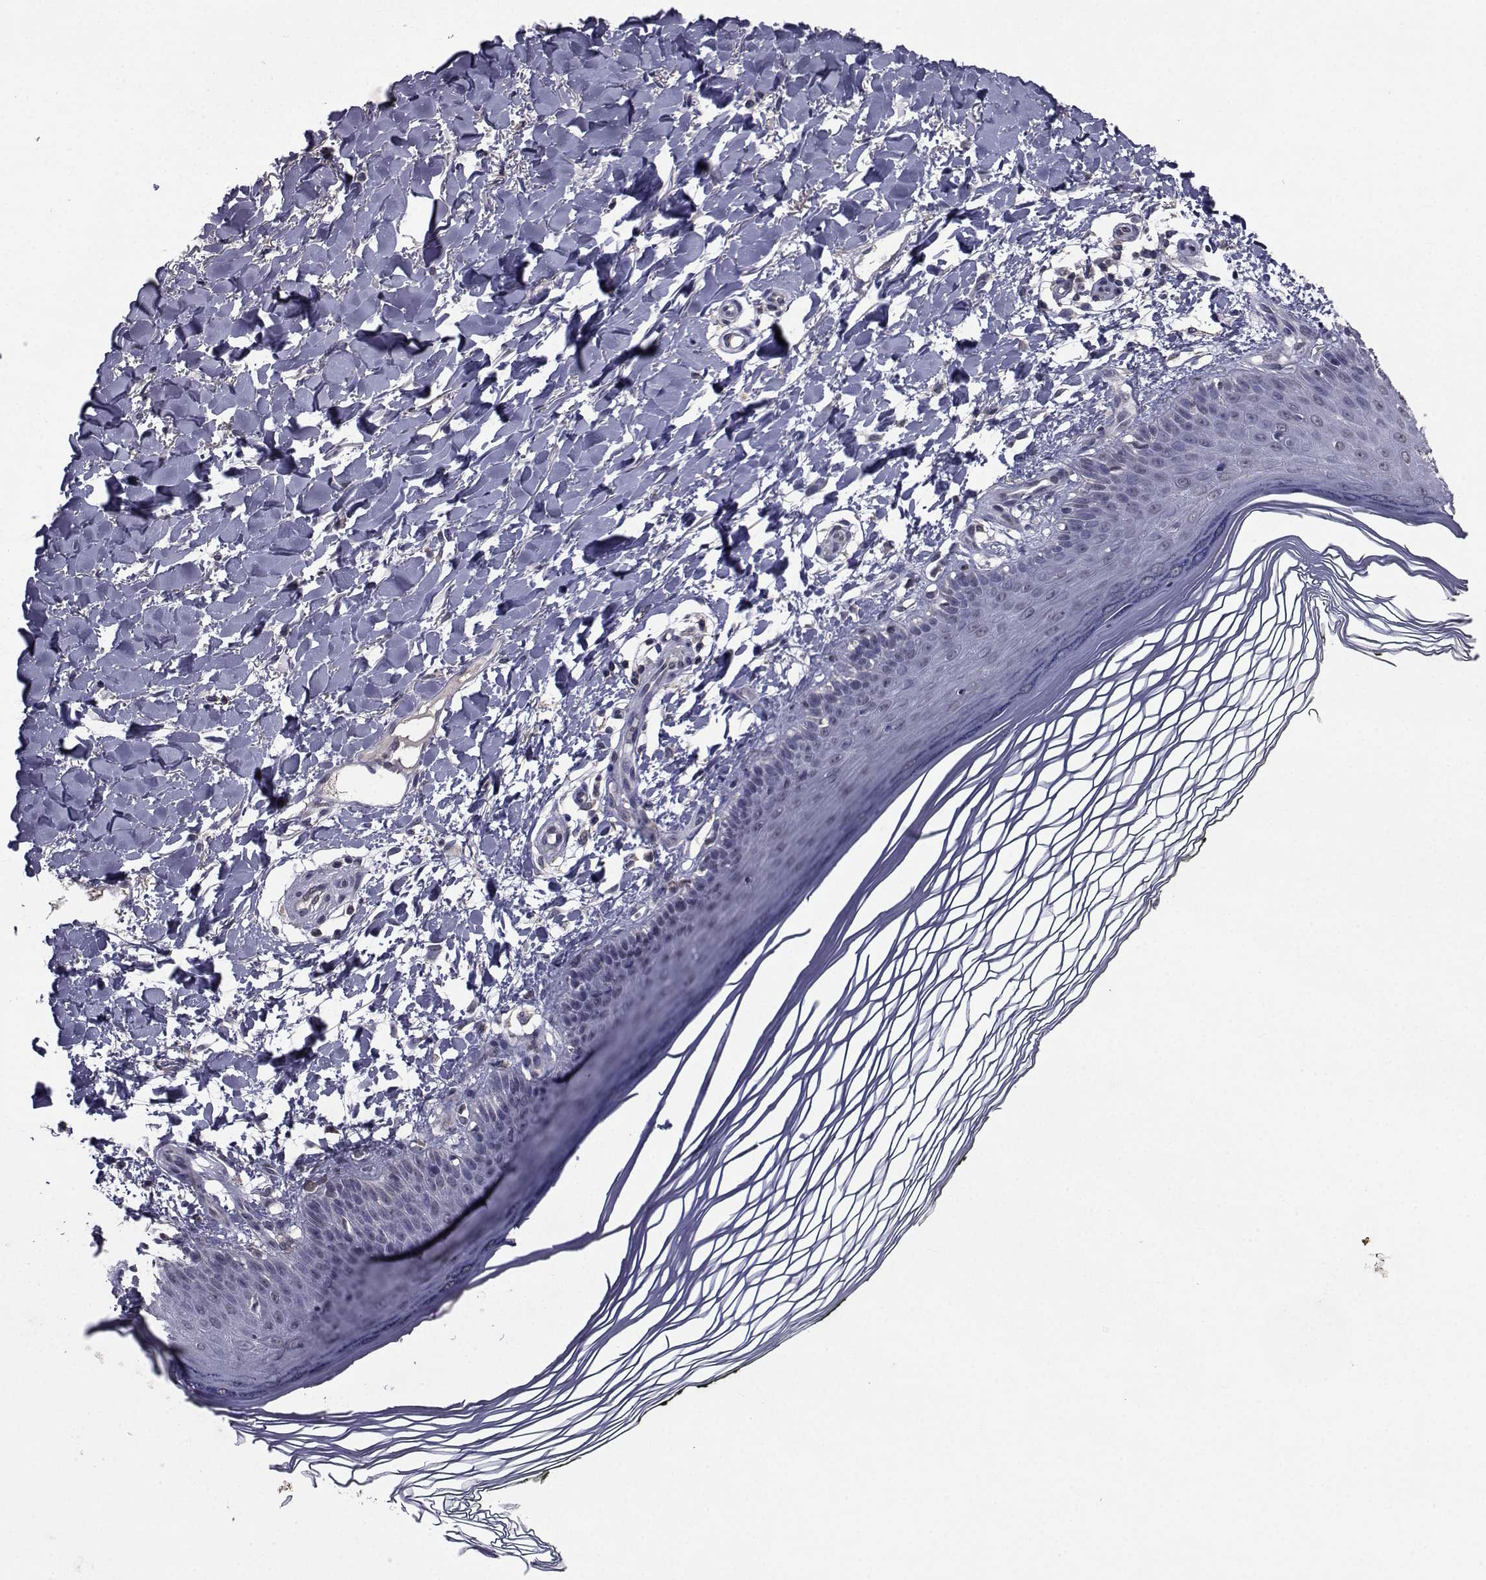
{"staining": {"intensity": "negative", "quantity": "none", "location": "none"}, "tissue": "skin", "cell_type": "Fibroblasts", "image_type": "normal", "snomed": [{"axis": "morphology", "description": "Normal tissue, NOS"}, {"axis": "topography", "description": "Skin"}], "caption": "DAB immunohistochemical staining of unremarkable human skin demonstrates no significant expression in fibroblasts.", "gene": "CYP2S1", "patient": {"sex": "female", "age": 62}}